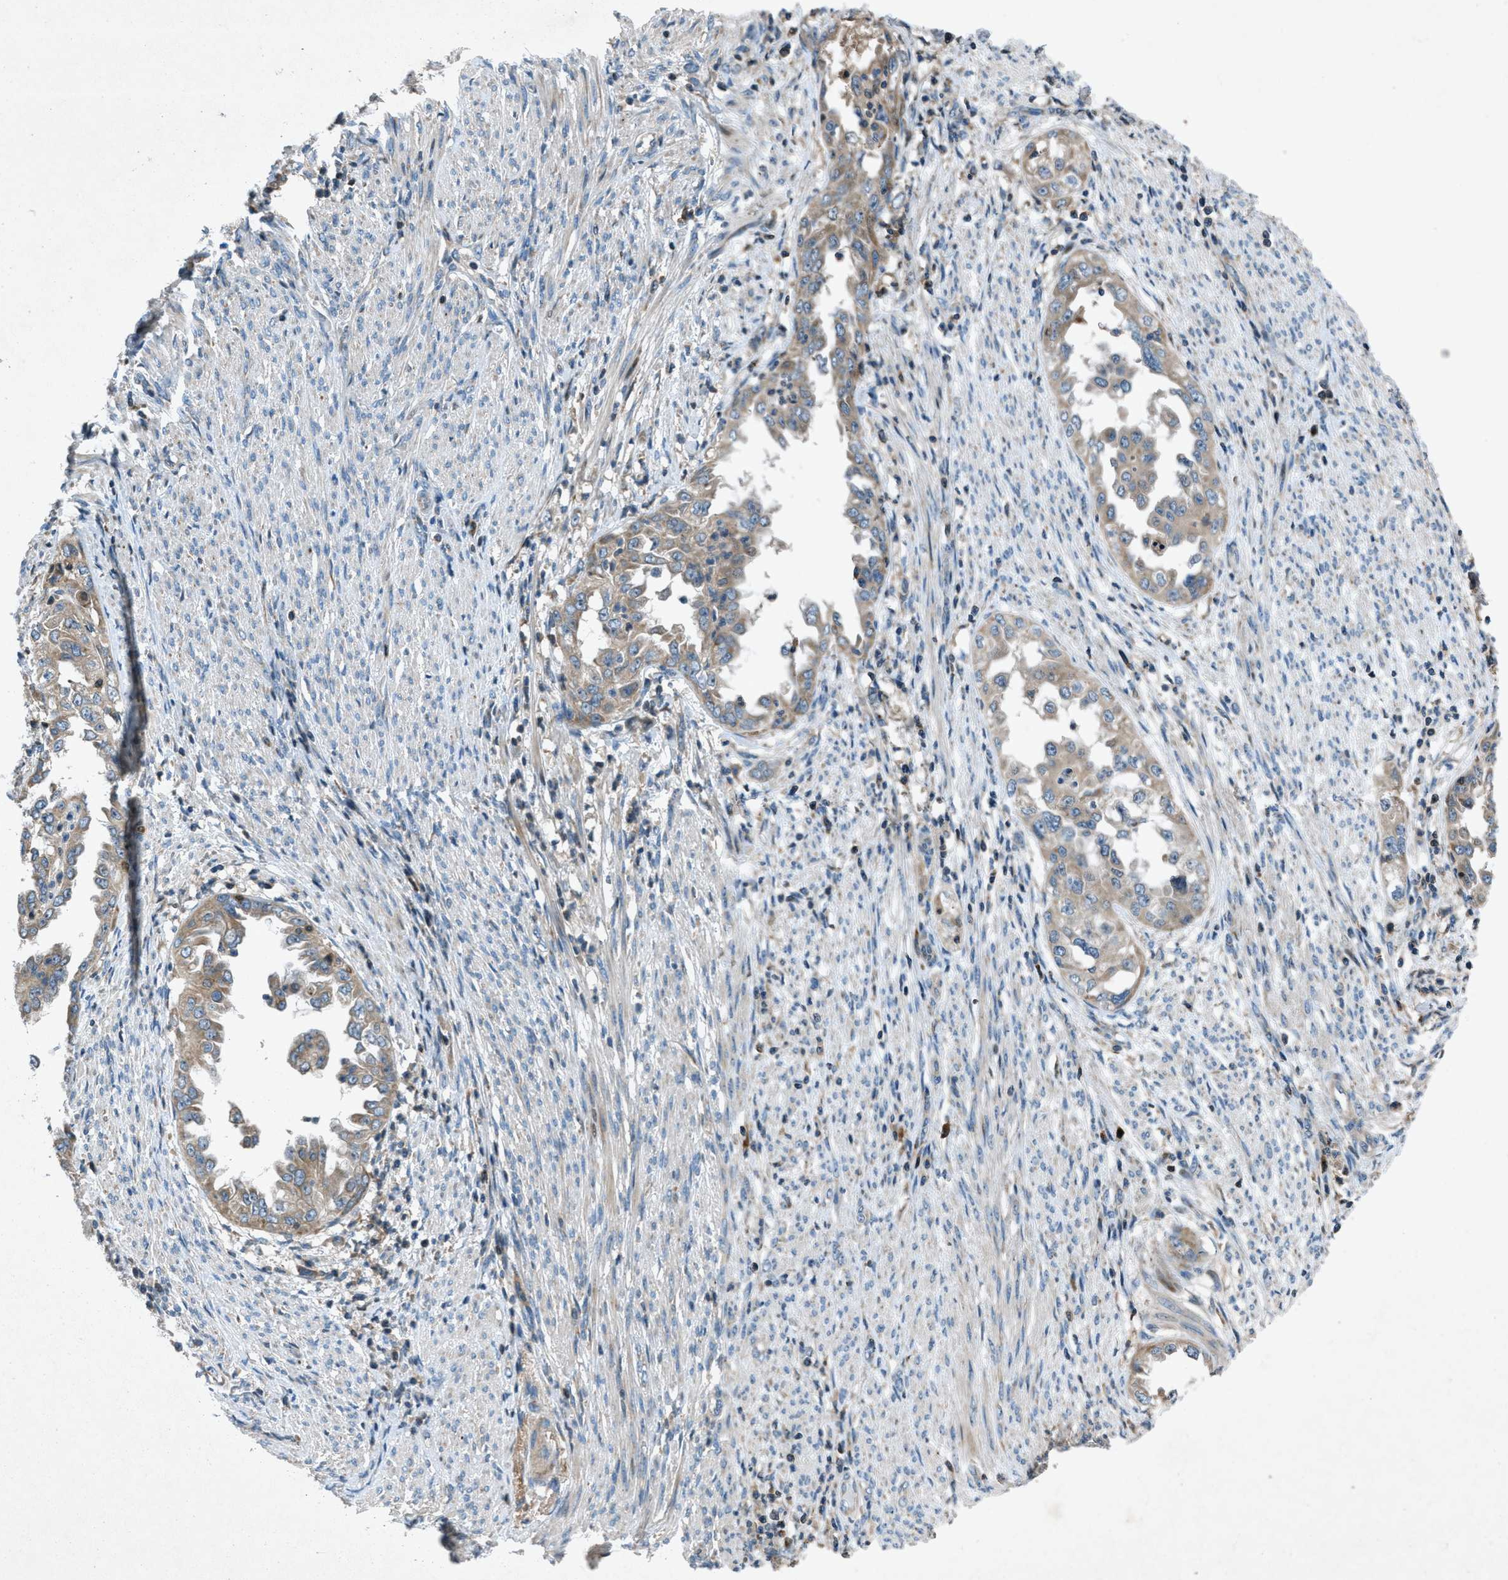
{"staining": {"intensity": "weak", "quantity": ">75%", "location": "cytoplasmic/membranous"}, "tissue": "endometrial cancer", "cell_type": "Tumor cells", "image_type": "cancer", "snomed": [{"axis": "morphology", "description": "Adenocarcinoma, NOS"}, {"axis": "topography", "description": "Endometrium"}], "caption": "There is low levels of weak cytoplasmic/membranous expression in tumor cells of endometrial cancer (adenocarcinoma), as demonstrated by immunohistochemical staining (brown color).", "gene": "CLEC2D", "patient": {"sex": "female", "age": 85}}